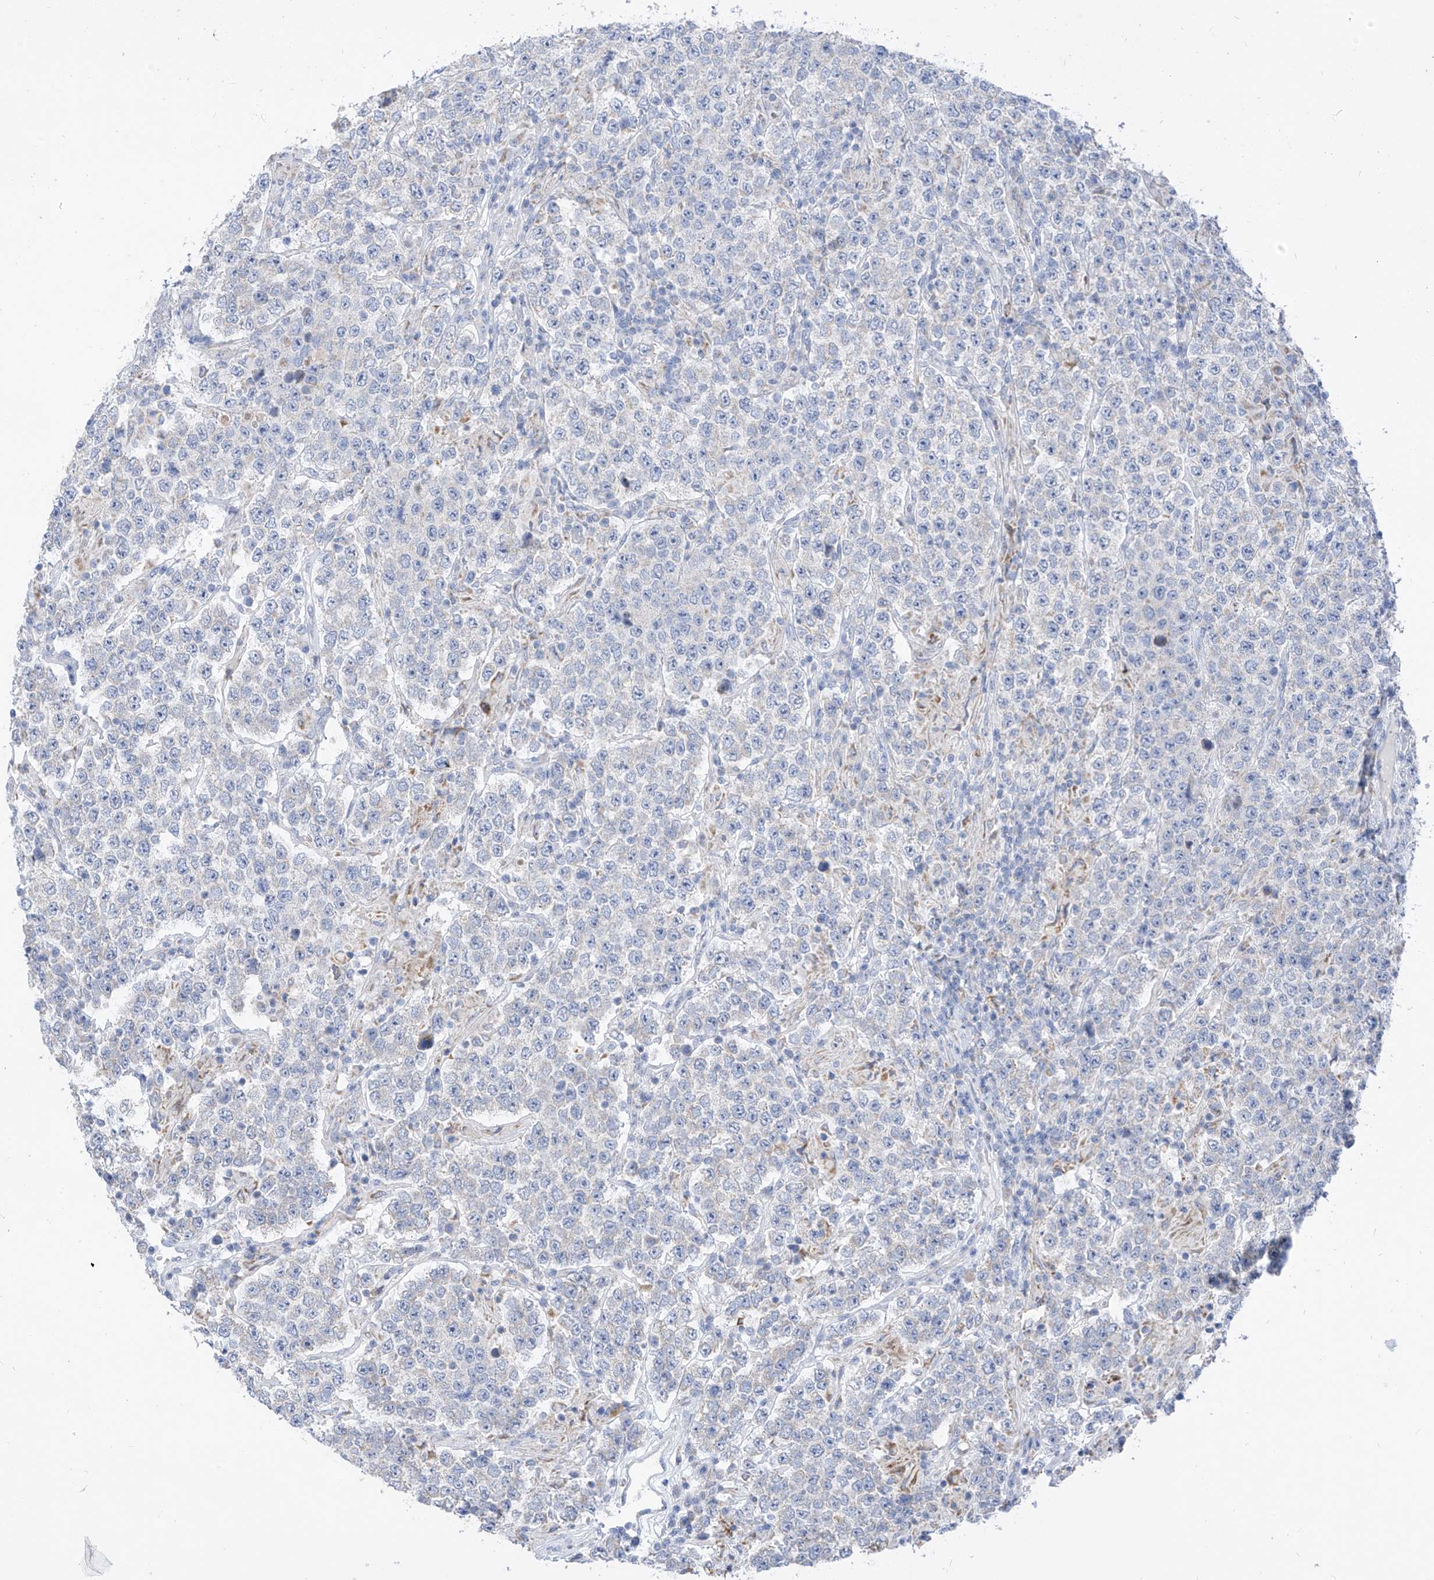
{"staining": {"intensity": "negative", "quantity": "none", "location": "none"}, "tissue": "testis cancer", "cell_type": "Tumor cells", "image_type": "cancer", "snomed": [{"axis": "morphology", "description": "Normal tissue, NOS"}, {"axis": "morphology", "description": "Urothelial carcinoma, High grade"}, {"axis": "morphology", "description": "Seminoma, NOS"}, {"axis": "morphology", "description": "Carcinoma, Embryonal, NOS"}, {"axis": "topography", "description": "Urinary bladder"}, {"axis": "topography", "description": "Testis"}], "caption": "This image is of testis cancer stained with immunohistochemistry to label a protein in brown with the nuclei are counter-stained blue. There is no staining in tumor cells.", "gene": "ZNF404", "patient": {"sex": "male", "age": 41}}